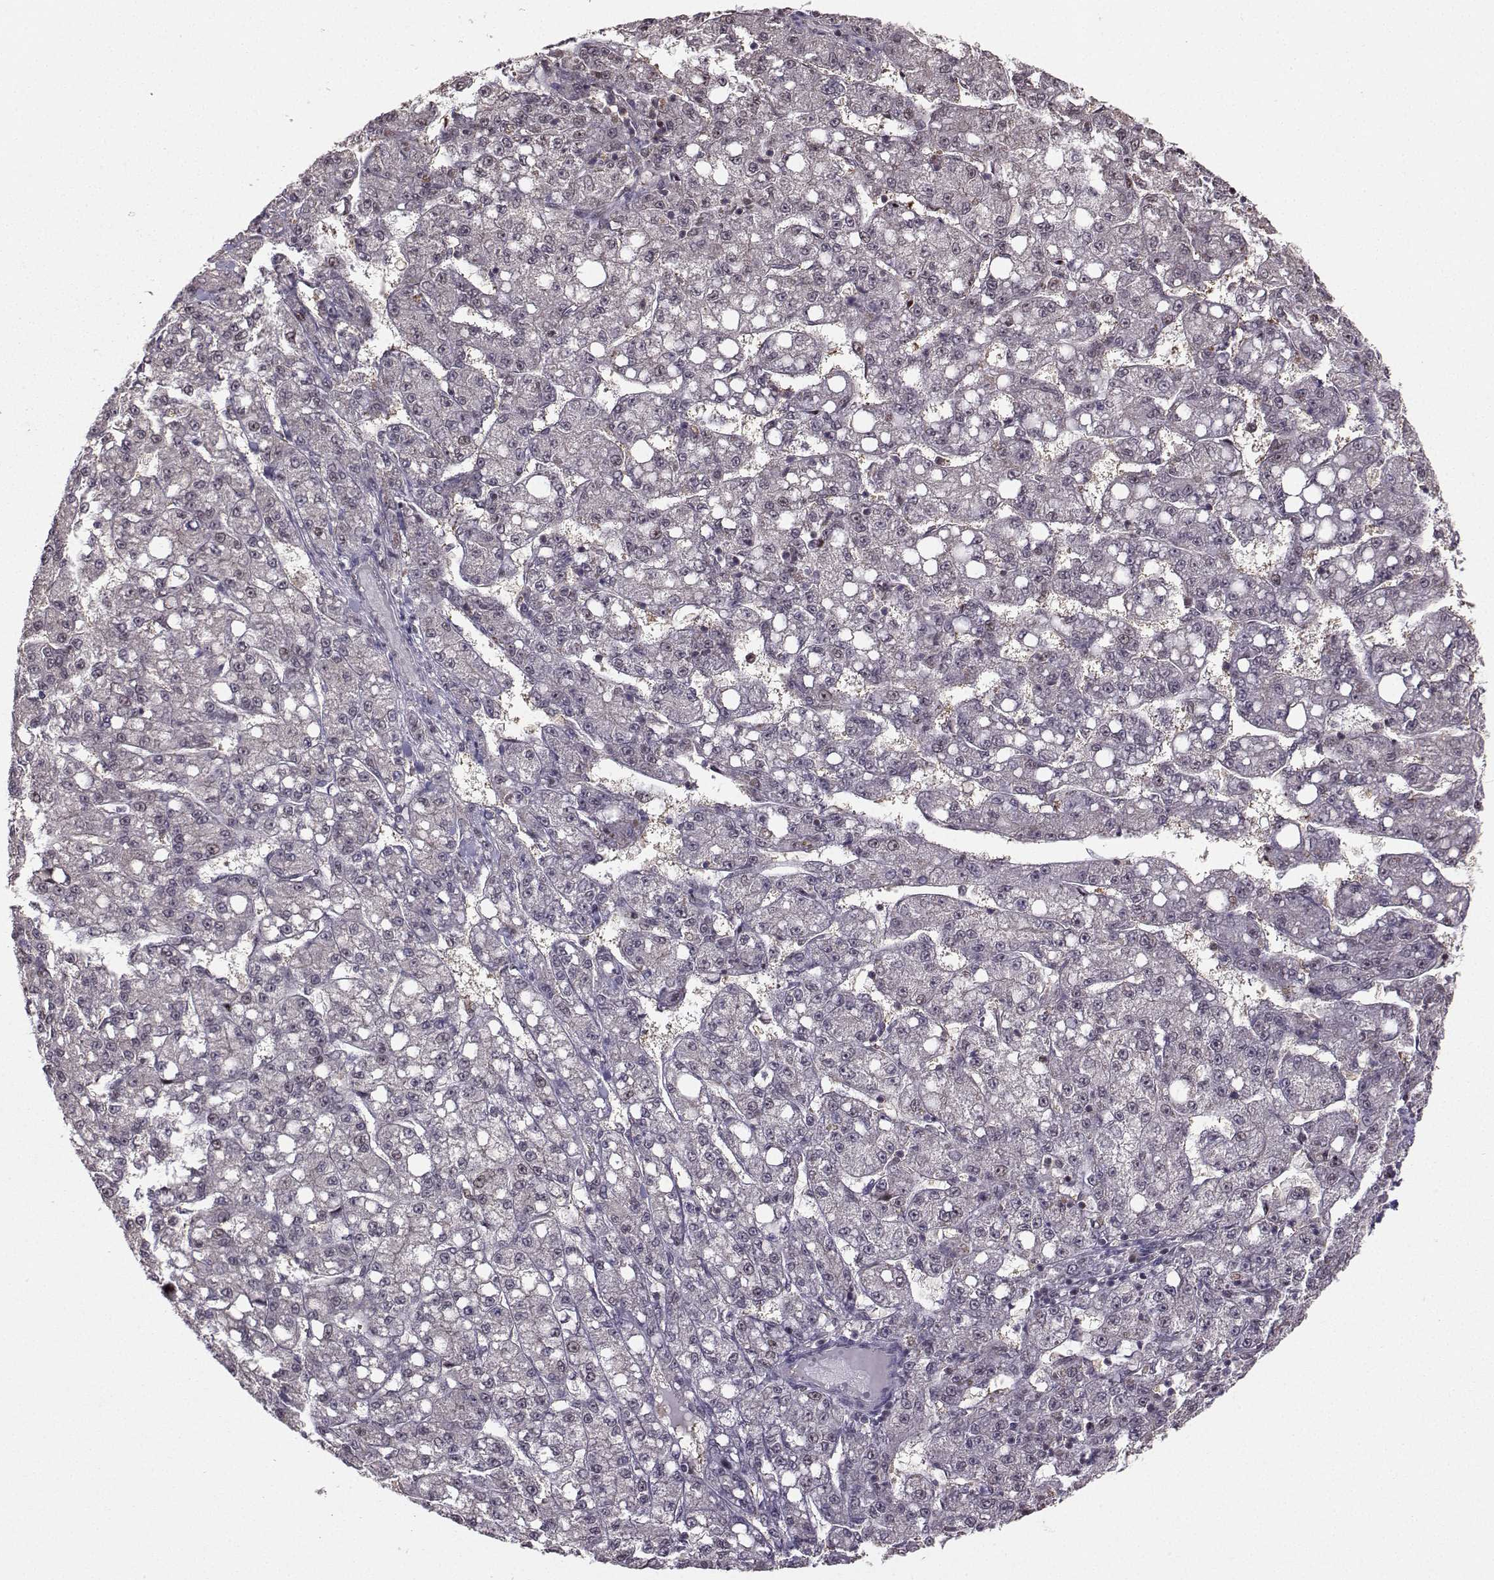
{"staining": {"intensity": "negative", "quantity": "none", "location": "none"}, "tissue": "liver cancer", "cell_type": "Tumor cells", "image_type": "cancer", "snomed": [{"axis": "morphology", "description": "Carcinoma, Hepatocellular, NOS"}, {"axis": "topography", "description": "Liver"}], "caption": "This is an IHC micrograph of human liver cancer. There is no positivity in tumor cells.", "gene": "PKP2", "patient": {"sex": "female", "age": 65}}